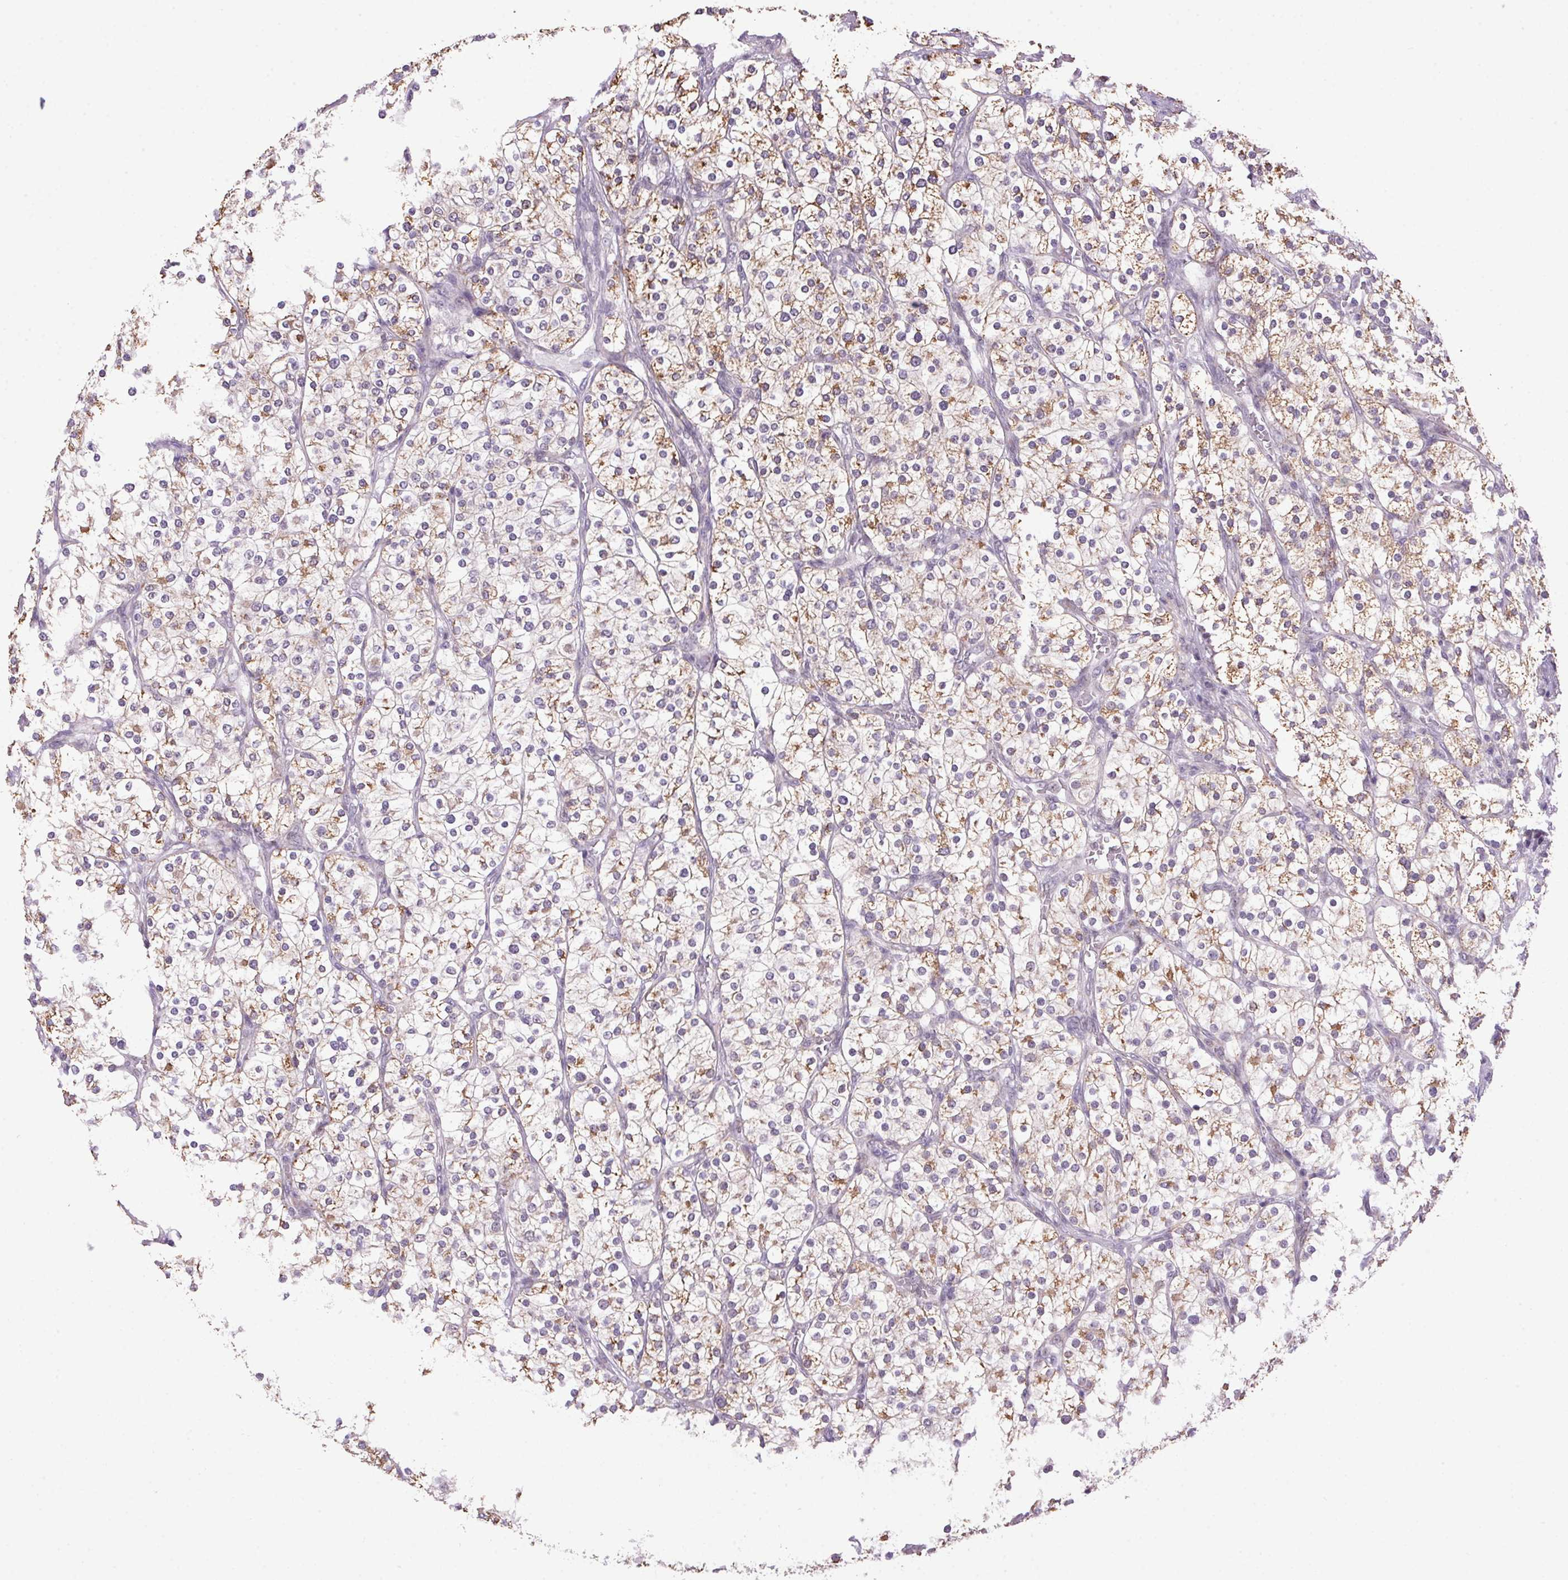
{"staining": {"intensity": "weak", "quantity": ">75%", "location": "cytoplasmic/membranous"}, "tissue": "renal cancer", "cell_type": "Tumor cells", "image_type": "cancer", "snomed": [{"axis": "morphology", "description": "Adenocarcinoma, NOS"}, {"axis": "topography", "description": "Kidney"}], "caption": "Protein analysis of renal cancer tissue exhibits weak cytoplasmic/membranous staining in about >75% of tumor cells.", "gene": "AKR1E2", "patient": {"sex": "male", "age": 80}}